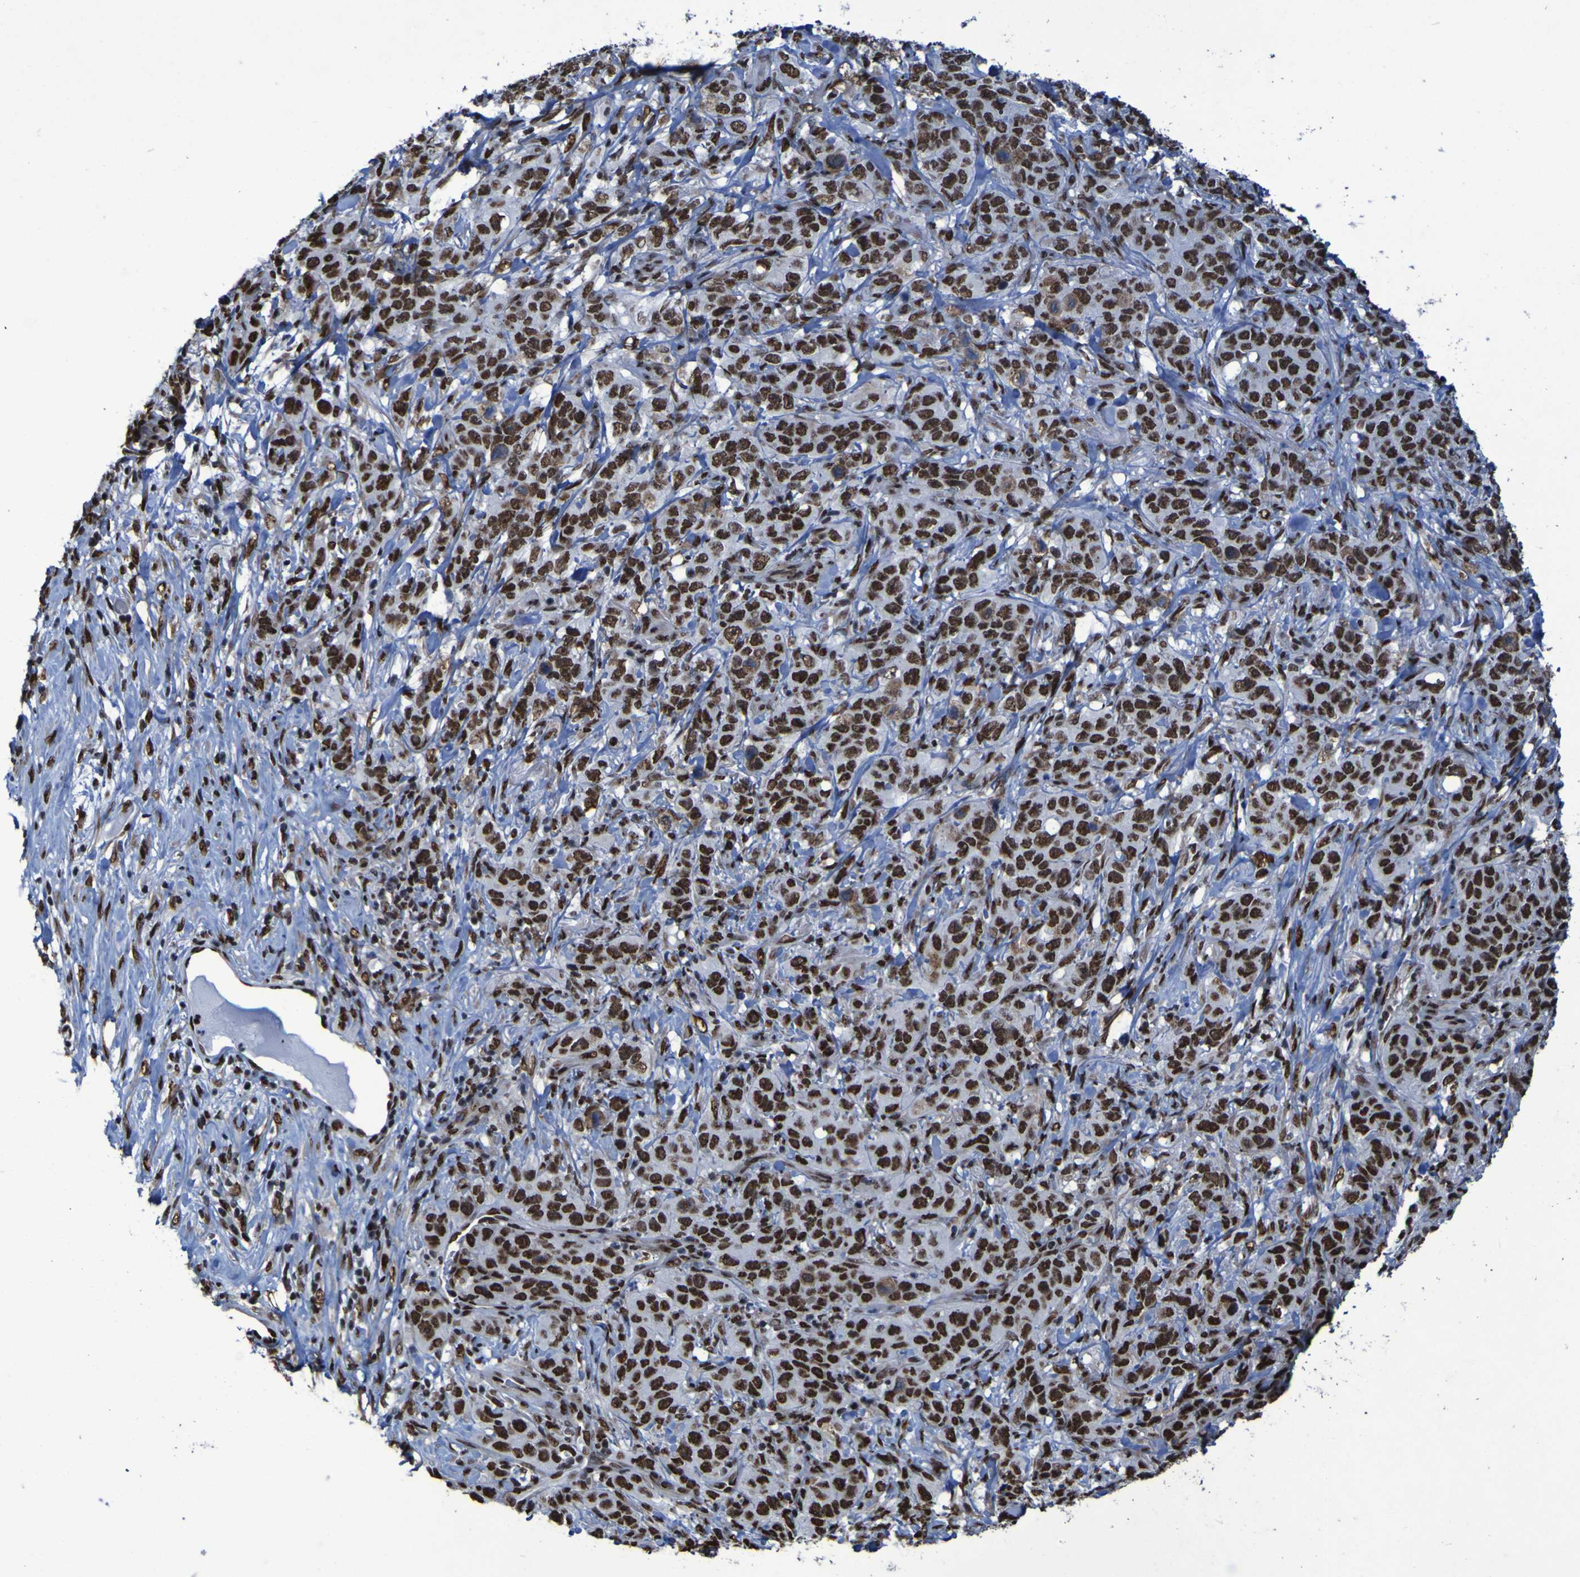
{"staining": {"intensity": "strong", "quantity": ">75%", "location": "nuclear"}, "tissue": "stomach cancer", "cell_type": "Tumor cells", "image_type": "cancer", "snomed": [{"axis": "morphology", "description": "Adenocarcinoma, NOS"}, {"axis": "topography", "description": "Stomach"}], "caption": "Immunohistochemistry of human stomach cancer (adenocarcinoma) displays high levels of strong nuclear staining in approximately >75% of tumor cells.", "gene": "HNRNPR", "patient": {"sex": "male", "age": 48}}